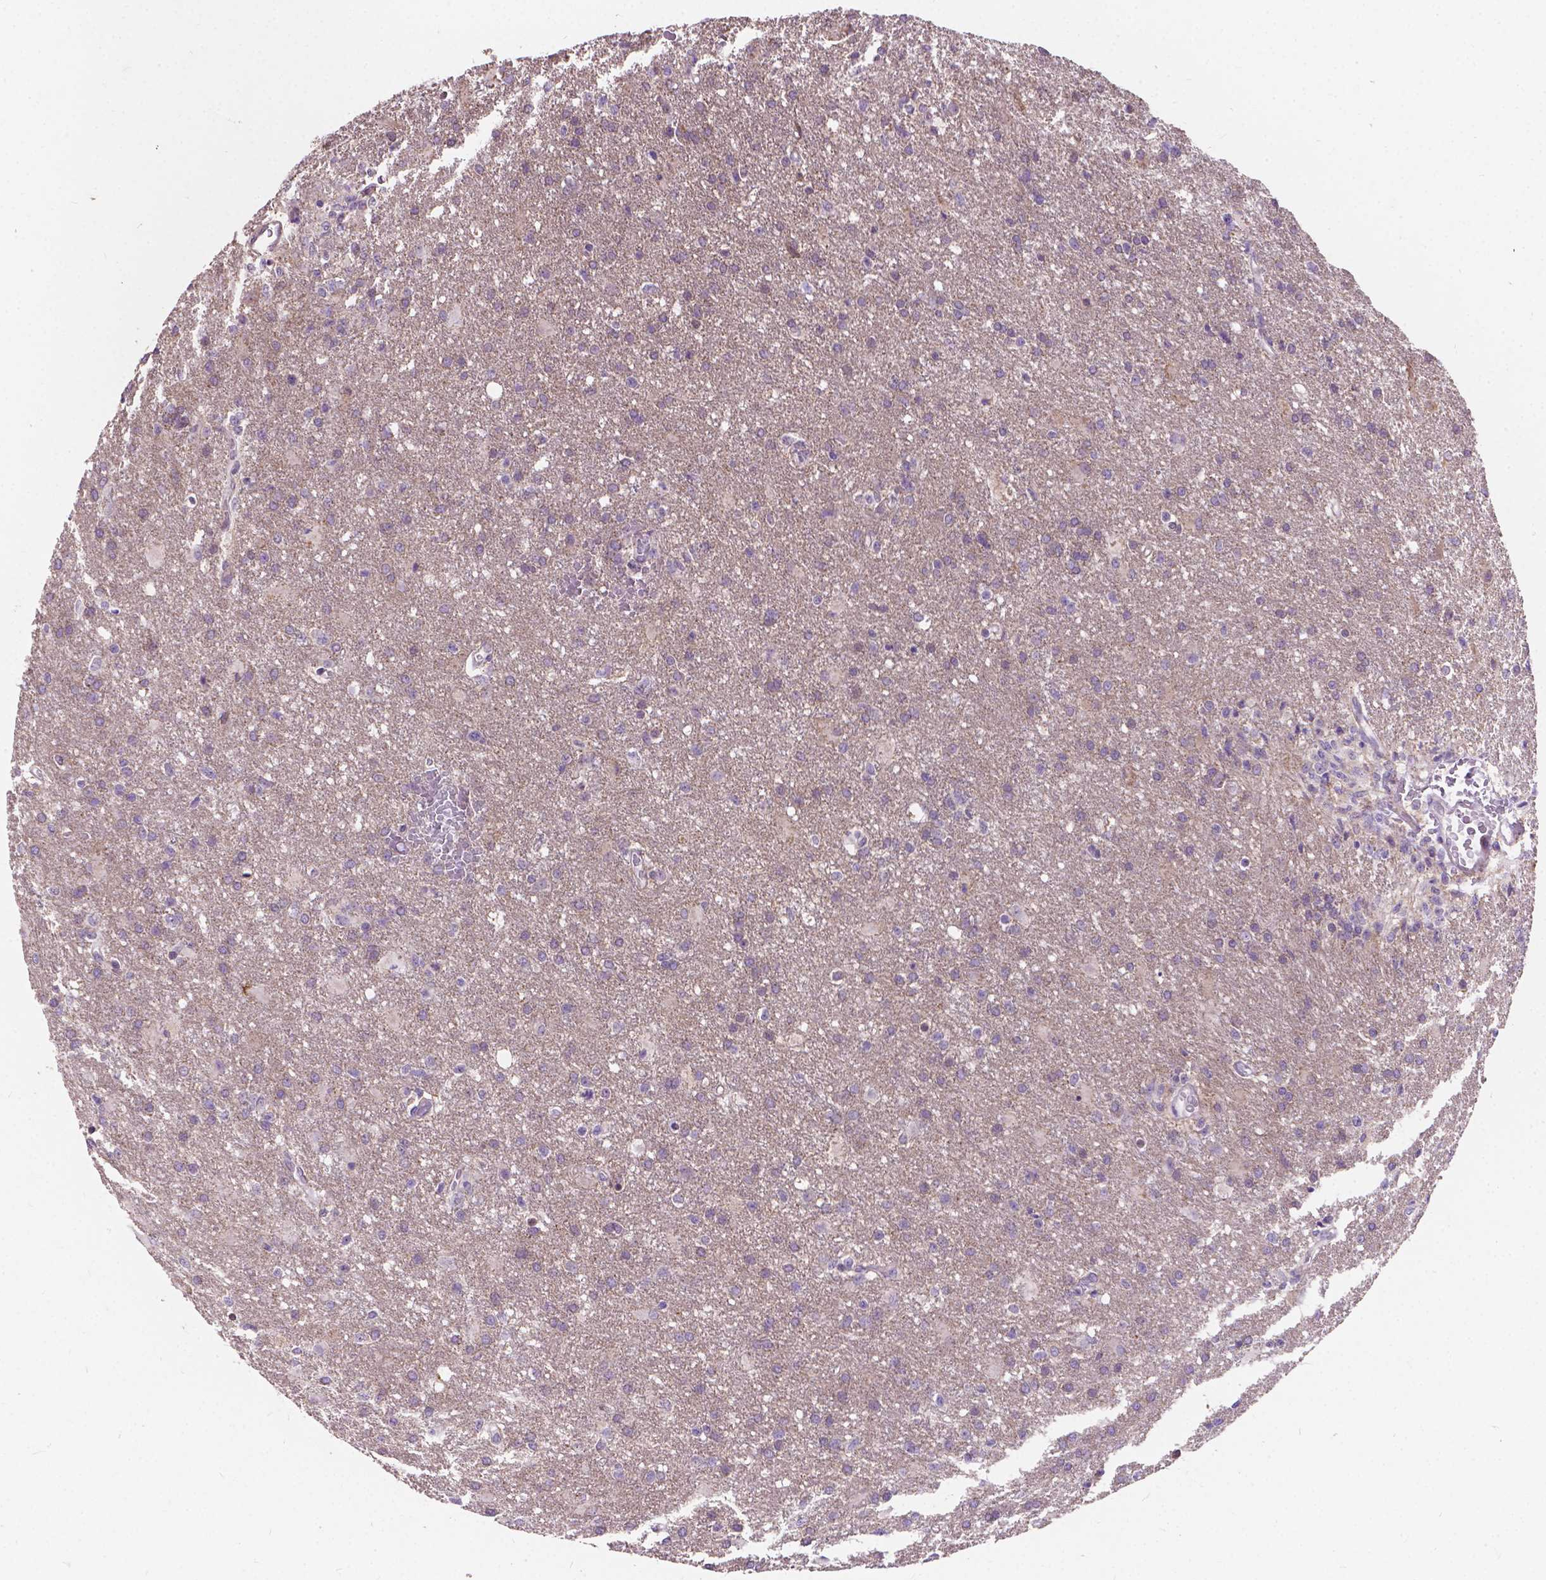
{"staining": {"intensity": "negative", "quantity": "none", "location": "none"}, "tissue": "glioma", "cell_type": "Tumor cells", "image_type": "cancer", "snomed": [{"axis": "morphology", "description": "Glioma, malignant, High grade"}, {"axis": "topography", "description": "Brain"}], "caption": "Tumor cells show no significant expression in malignant glioma (high-grade). The staining was performed using DAB to visualize the protein expression in brown, while the nuclei were stained in blue with hematoxylin (Magnification: 20x).", "gene": "MYH14", "patient": {"sex": "male", "age": 68}}